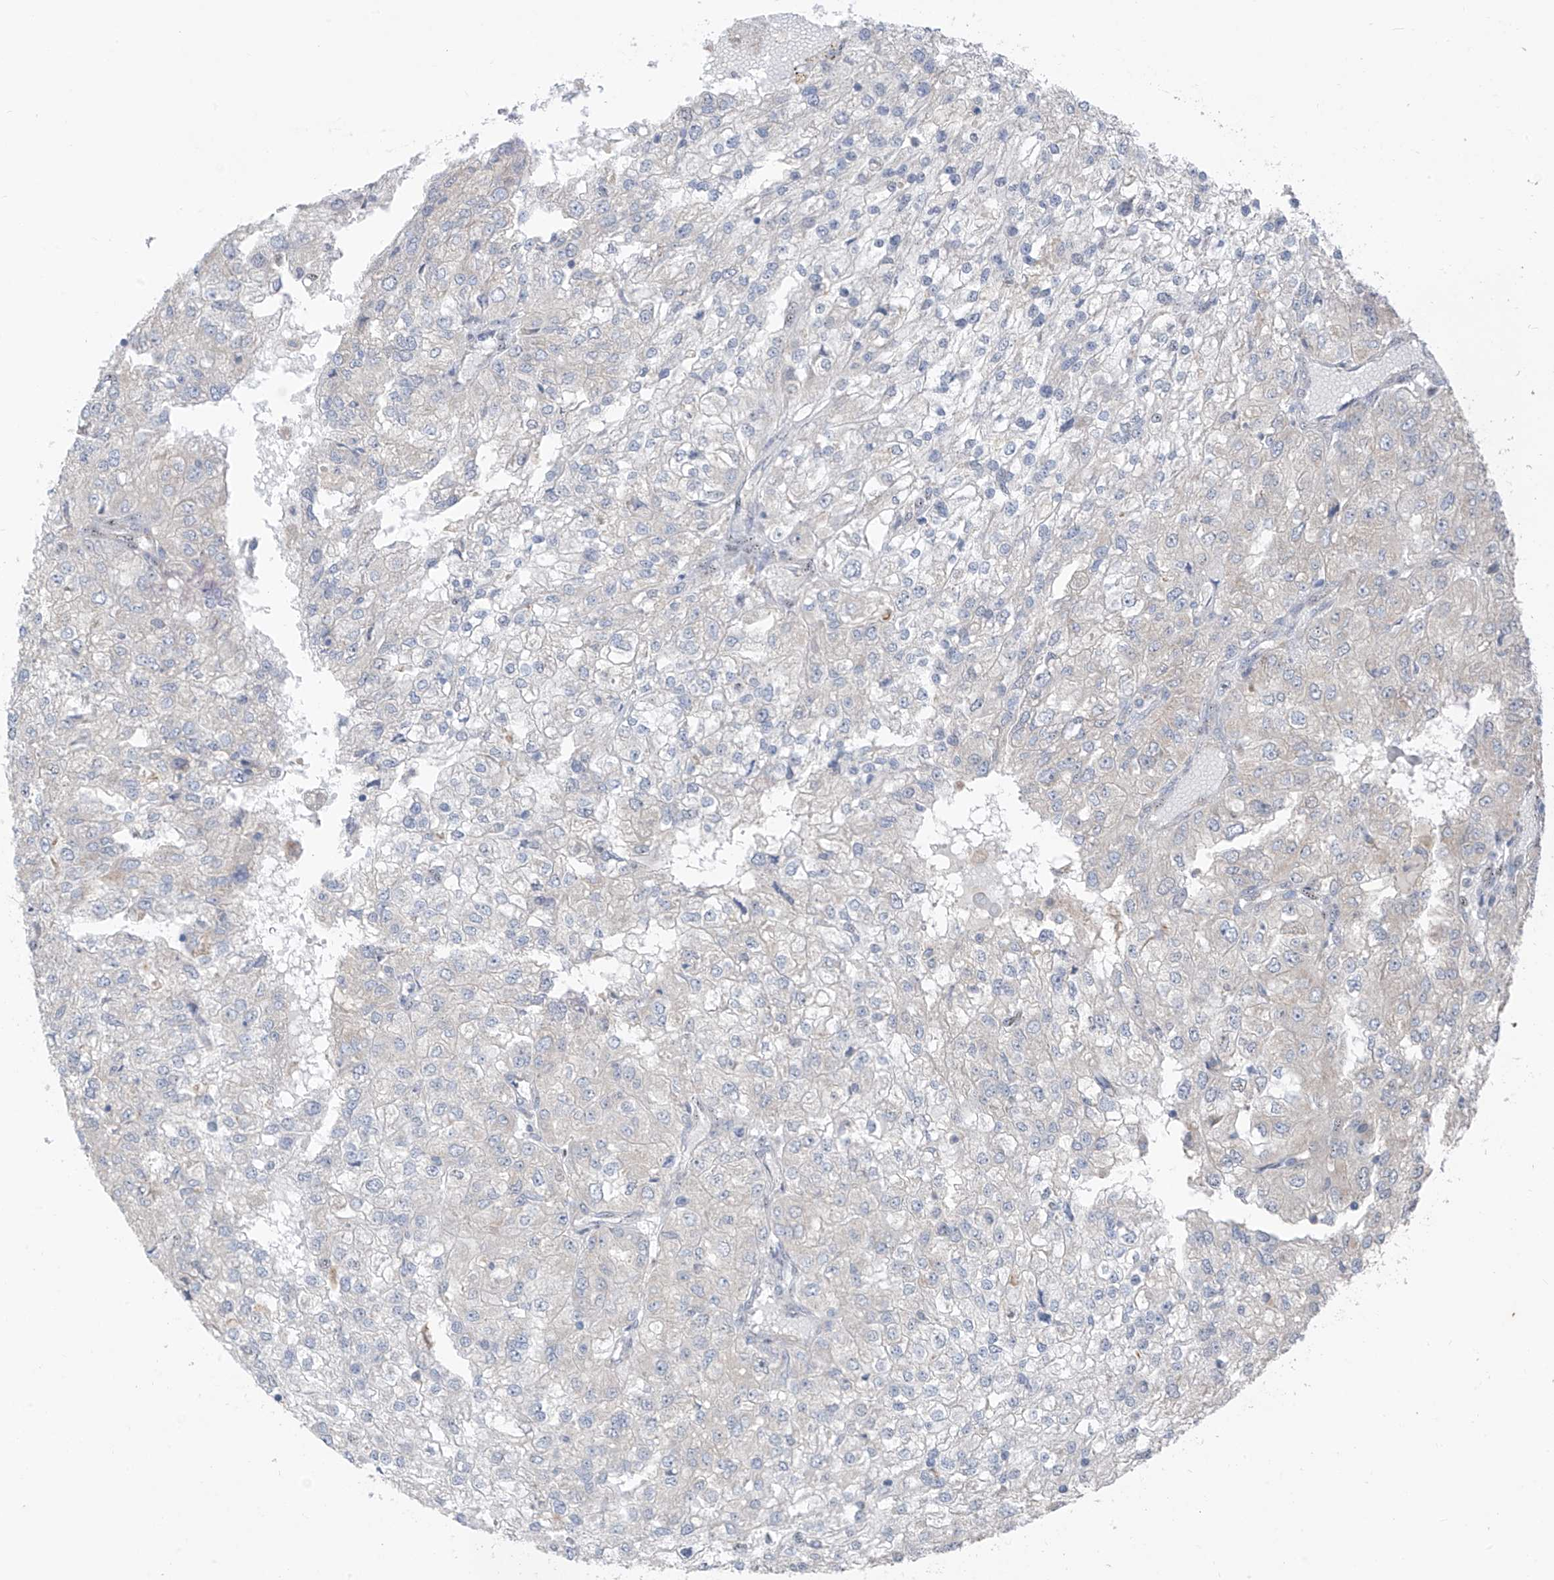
{"staining": {"intensity": "negative", "quantity": "none", "location": "none"}, "tissue": "renal cancer", "cell_type": "Tumor cells", "image_type": "cancer", "snomed": [{"axis": "morphology", "description": "Adenocarcinoma, NOS"}, {"axis": "topography", "description": "Kidney"}], "caption": "The histopathology image shows no staining of tumor cells in renal cancer (adenocarcinoma).", "gene": "RPL4", "patient": {"sex": "female", "age": 54}}